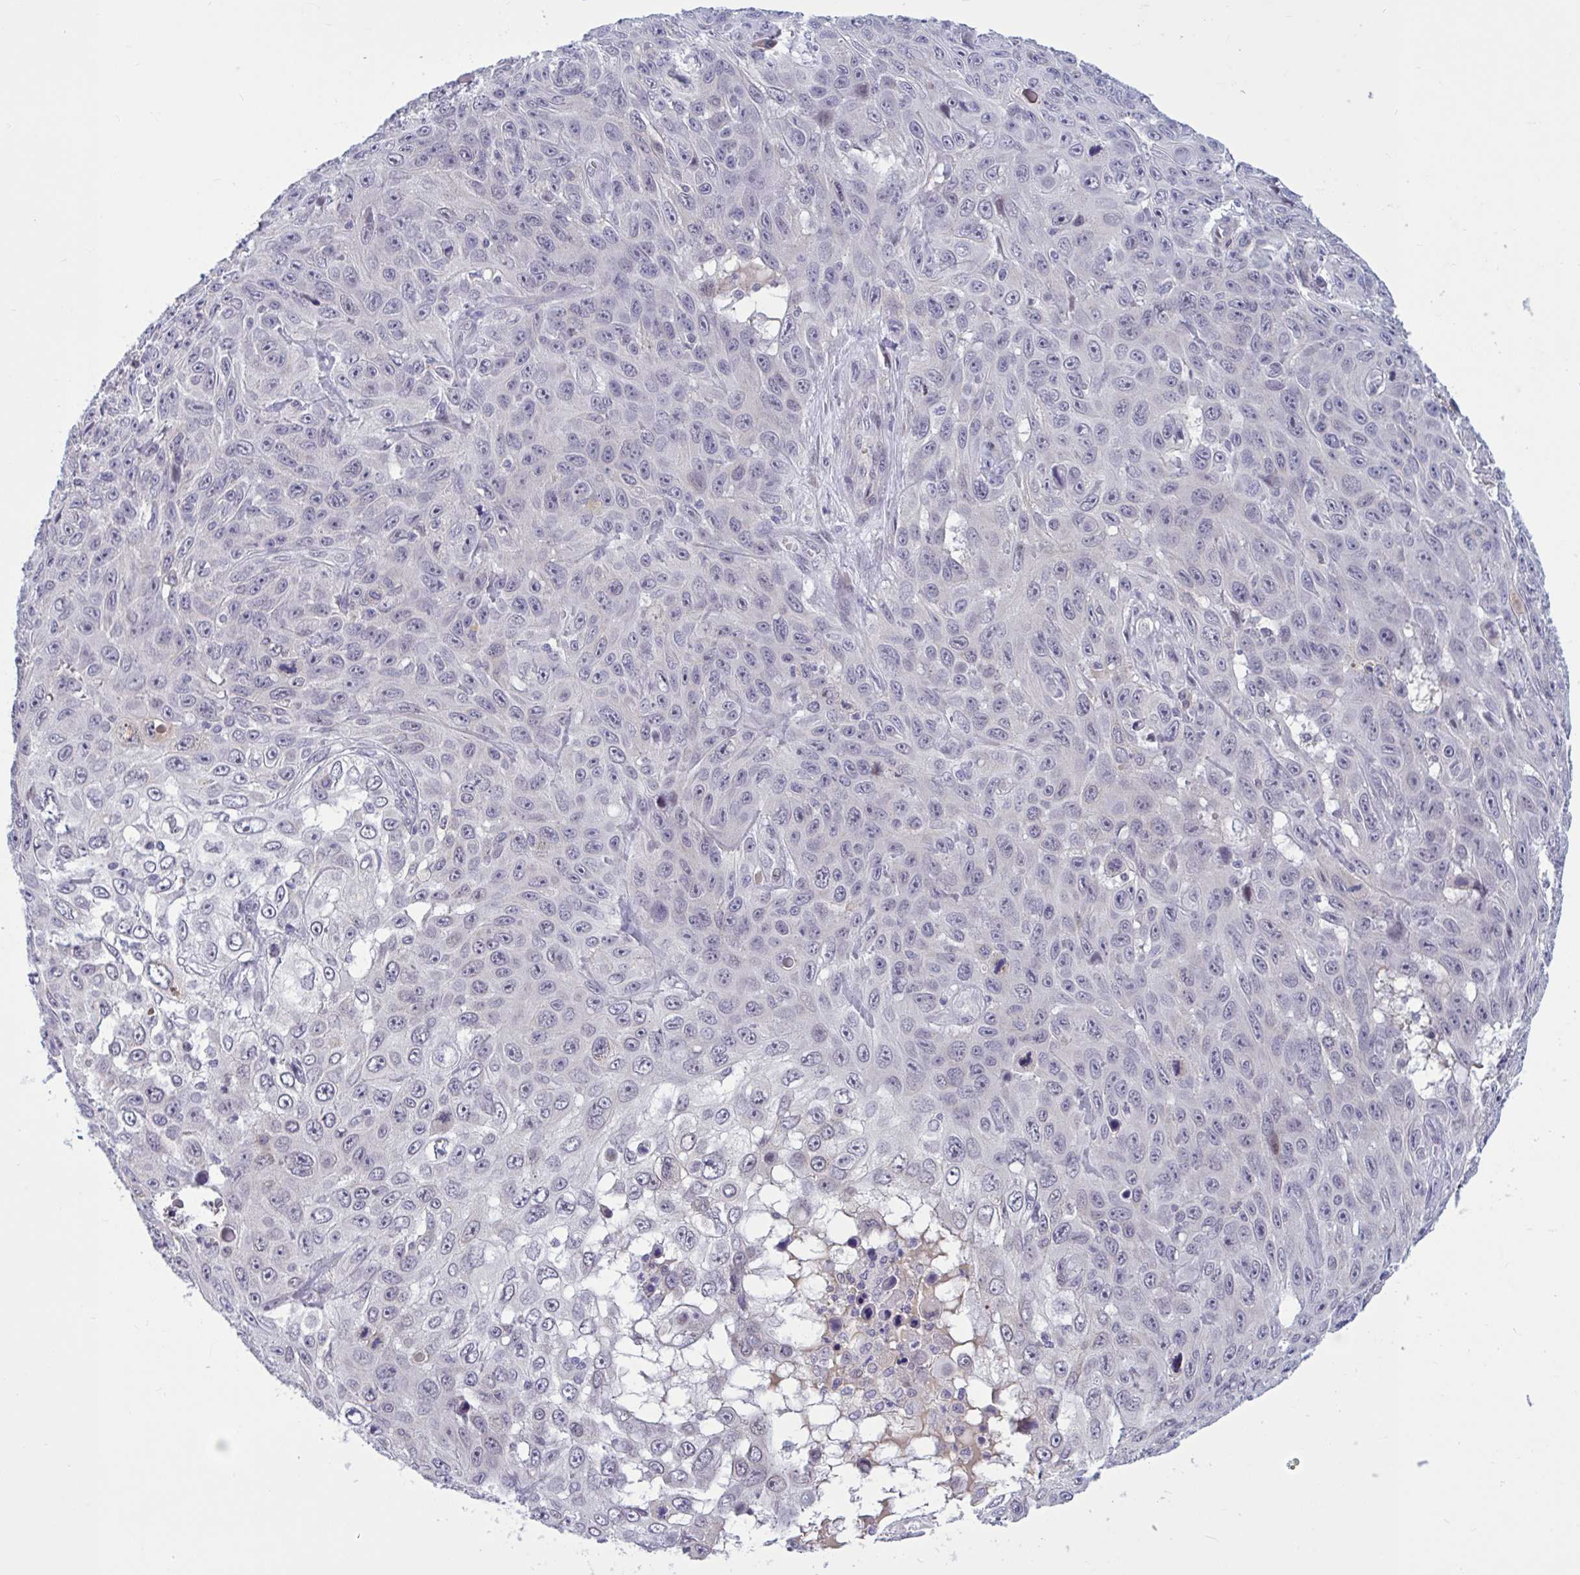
{"staining": {"intensity": "negative", "quantity": "none", "location": "none"}, "tissue": "skin cancer", "cell_type": "Tumor cells", "image_type": "cancer", "snomed": [{"axis": "morphology", "description": "Squamous cell carcinoma, NOS"}, {"axis": "topography", "description": "Skin"}], "caption": "Protein analysis of squamous cell carcinoma (skin) exhibits no significant positivity in tumor cells.", "gene": "CNGB3", "patient": {"sex": "male", "age": 82}}